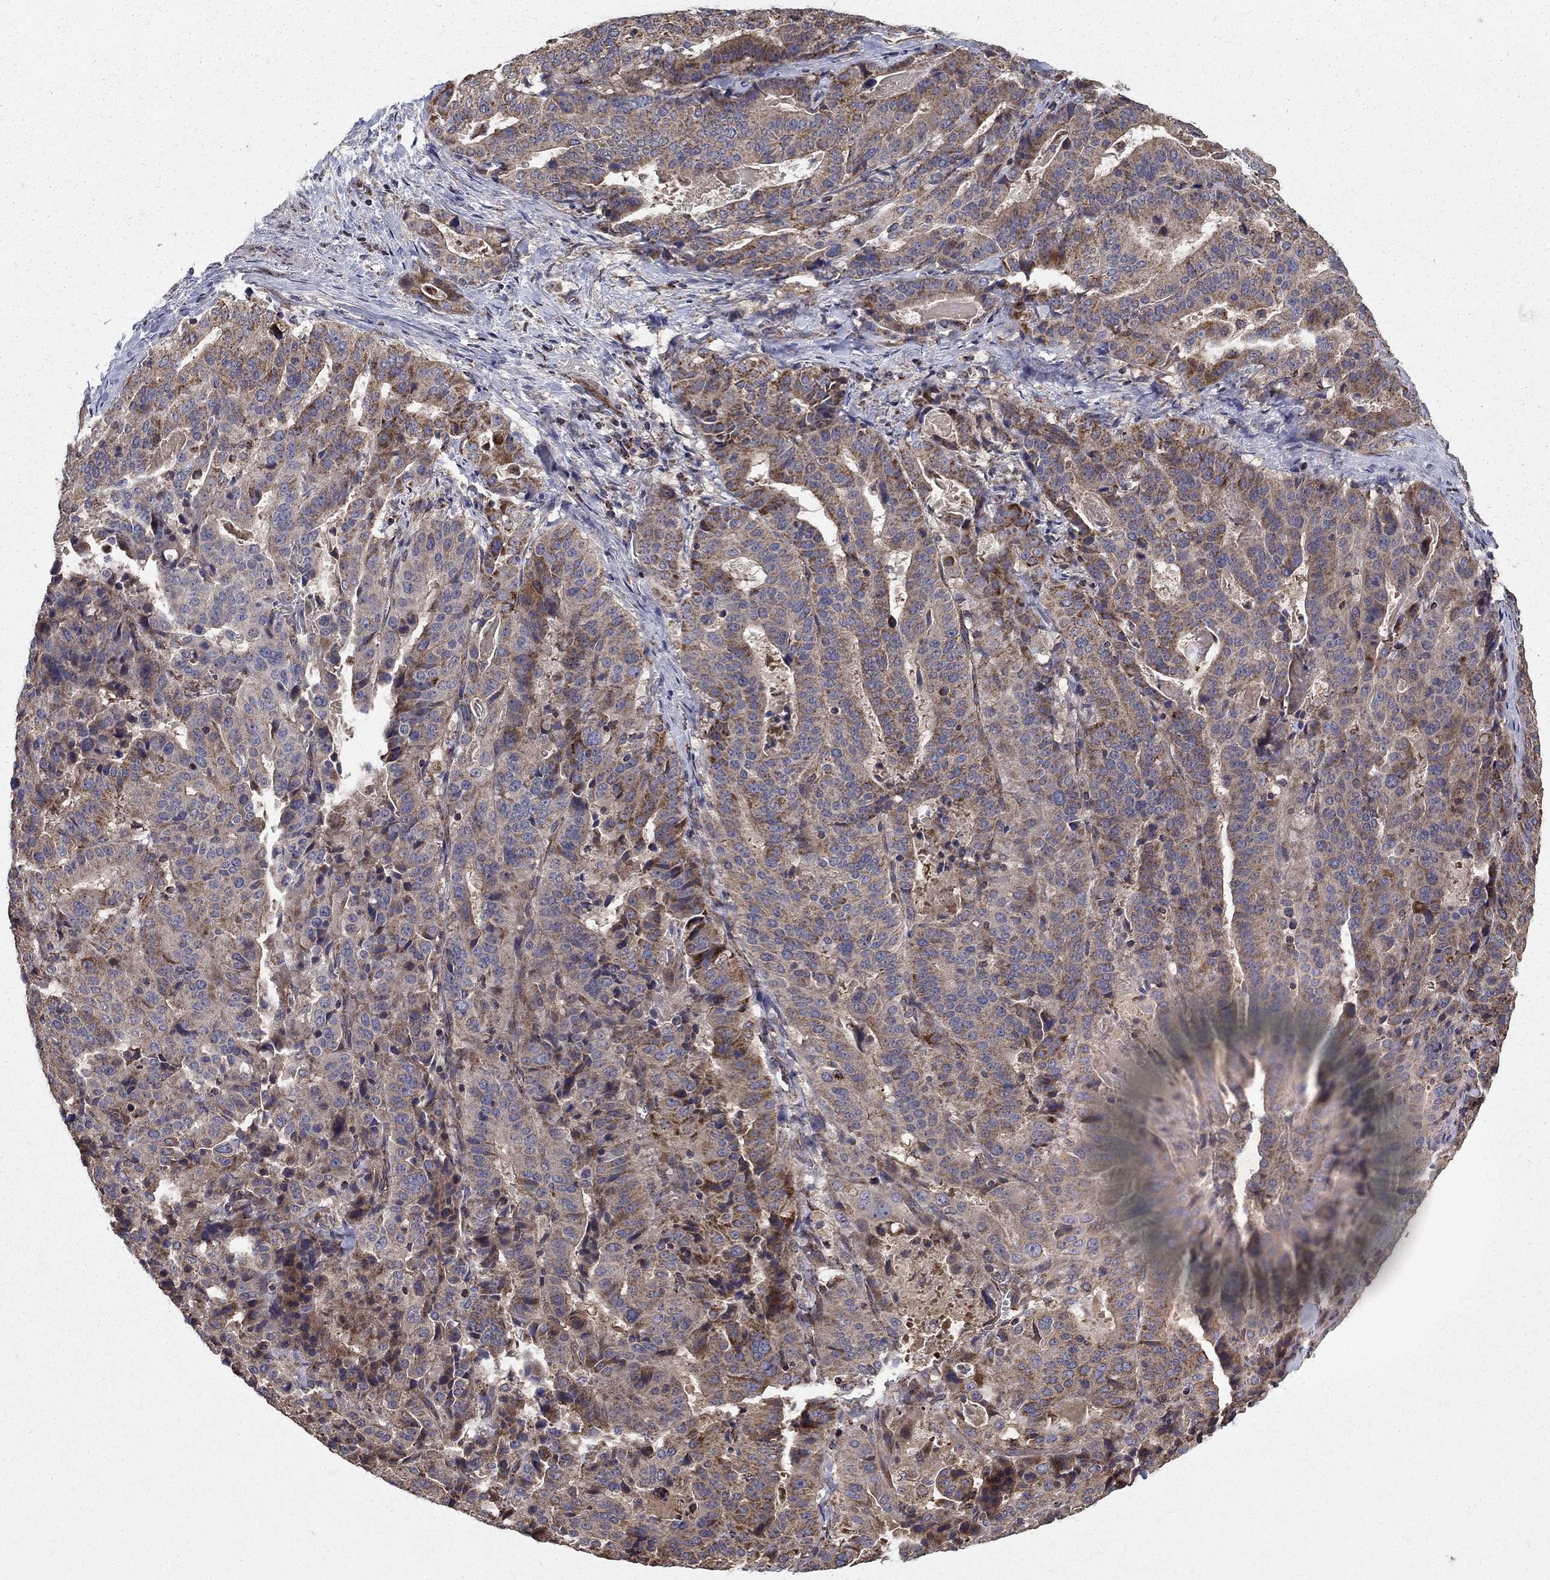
{"staining": {"intensity": "moderate", "quantity": "<25%", "location": "cytoplasmic/membranous"}, "tissue": "stomach cancer", "cell_type": "Tumor cells", "image_type": "cancer", "snomed": [{"axis": "morphology", "description": "Adenocarcinoma, NOS"}, {"axis": "topography", "description": "Stomach"}], "caption": "Protein expression analysis of human stomach cancer (adenocarcinoma) reveals moderate cytoplasmic/membranous positivity in approximately <25% of tumor cells.", "gene": "NDUFS8", "patient": {"sex": "male", "age": 48}}